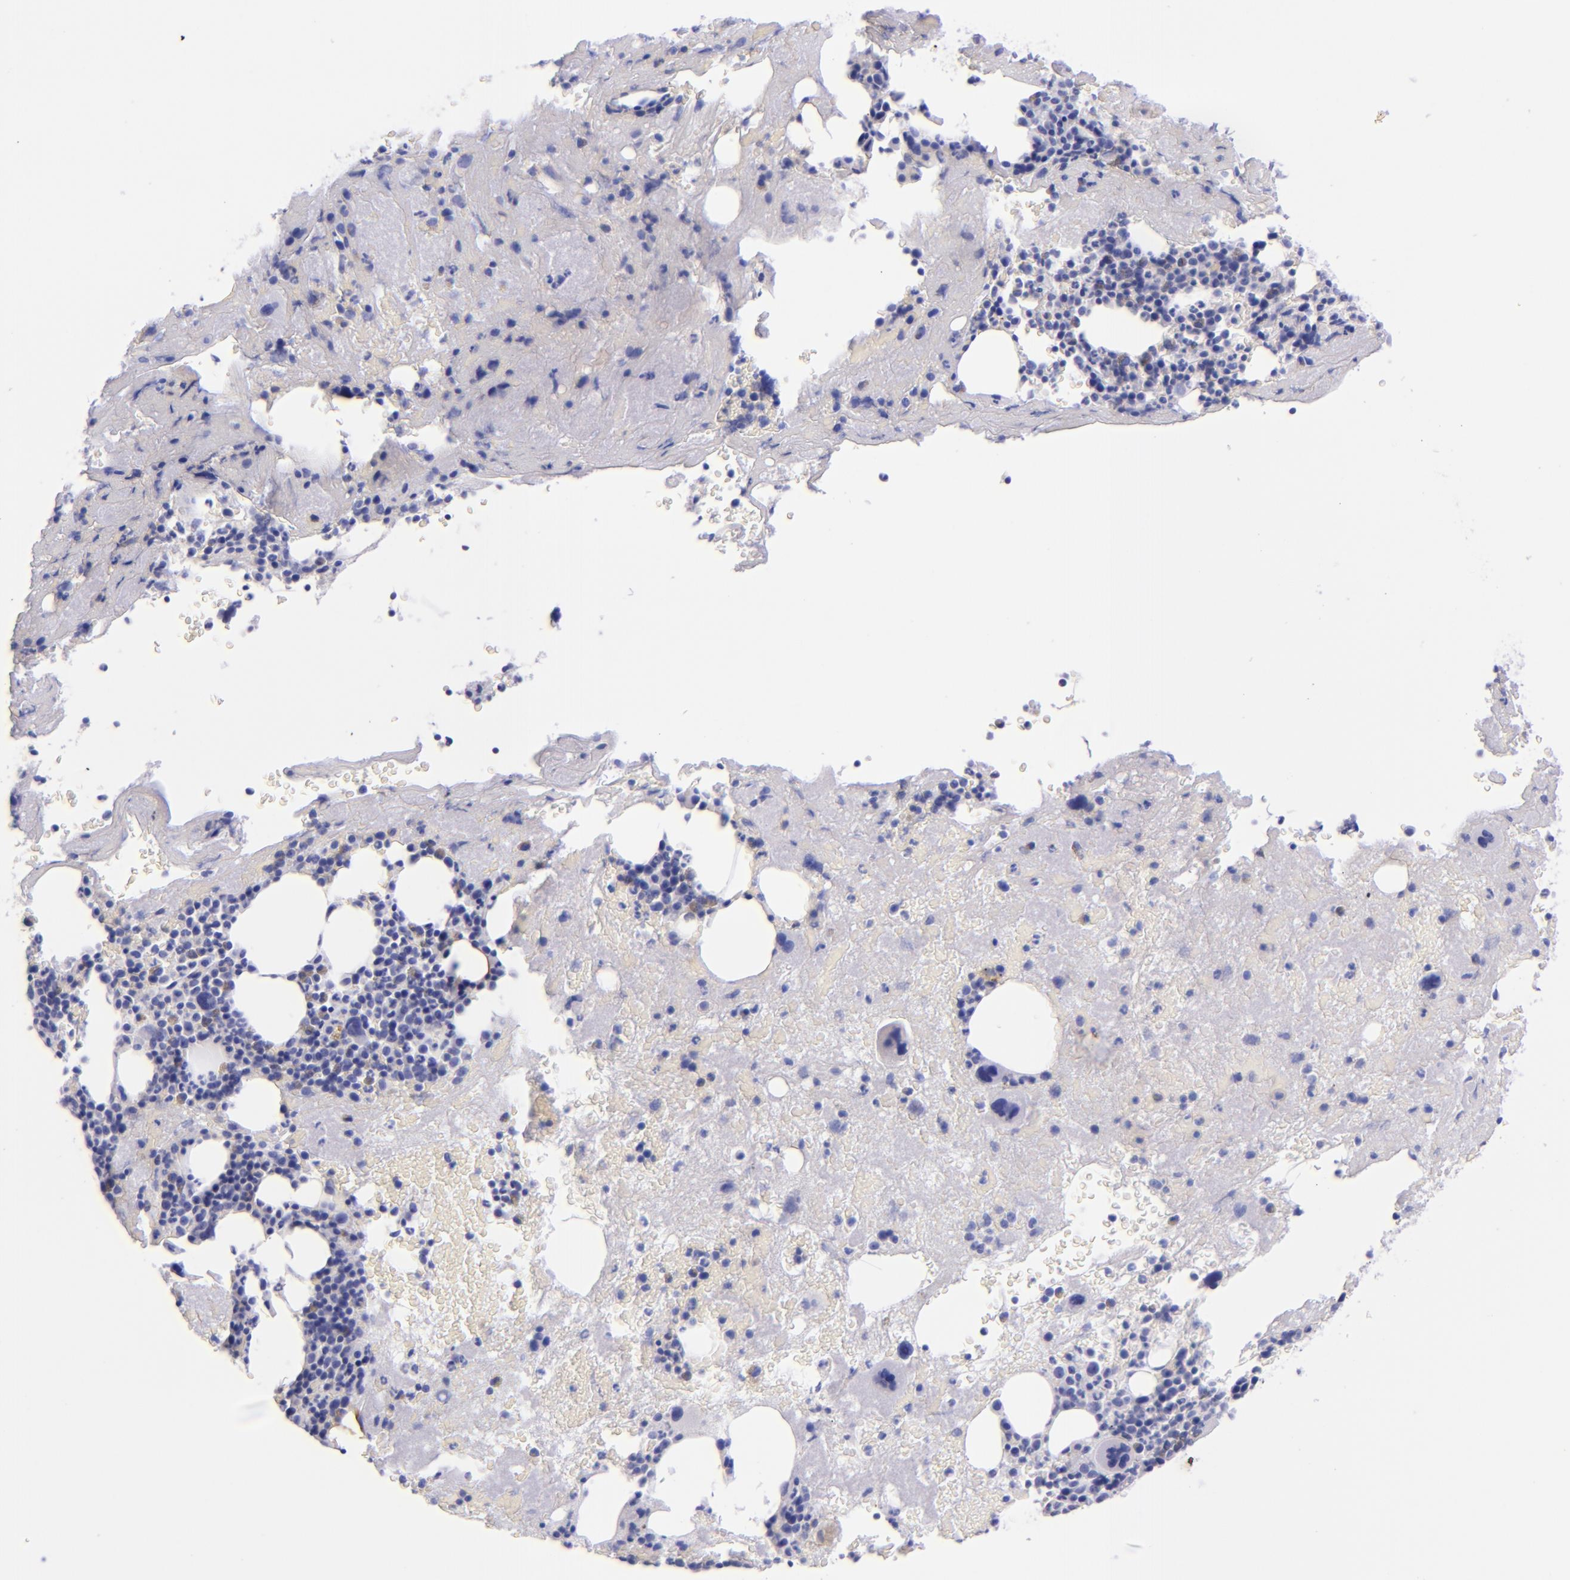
{"staining": {"intensity": "negative", "quantity": "none", "location": "none"}, "tissue": "bone marrow", "cell_type": "Hematopoietic cells", "image_type": "normal", "snomed": [{"axis": "morphology", "description": "Normal tissue, NOS"}, {"axis": "topography", "description": "Bone marrow"}], "caption": "A high-resolution photomicrograph shows IHC staining of unremarkable bone marrow, which reveals no significant positivity in hematopoietic cells.", "gene": "SFTPA2", "patient": {"sex": "male", "age": 76}}